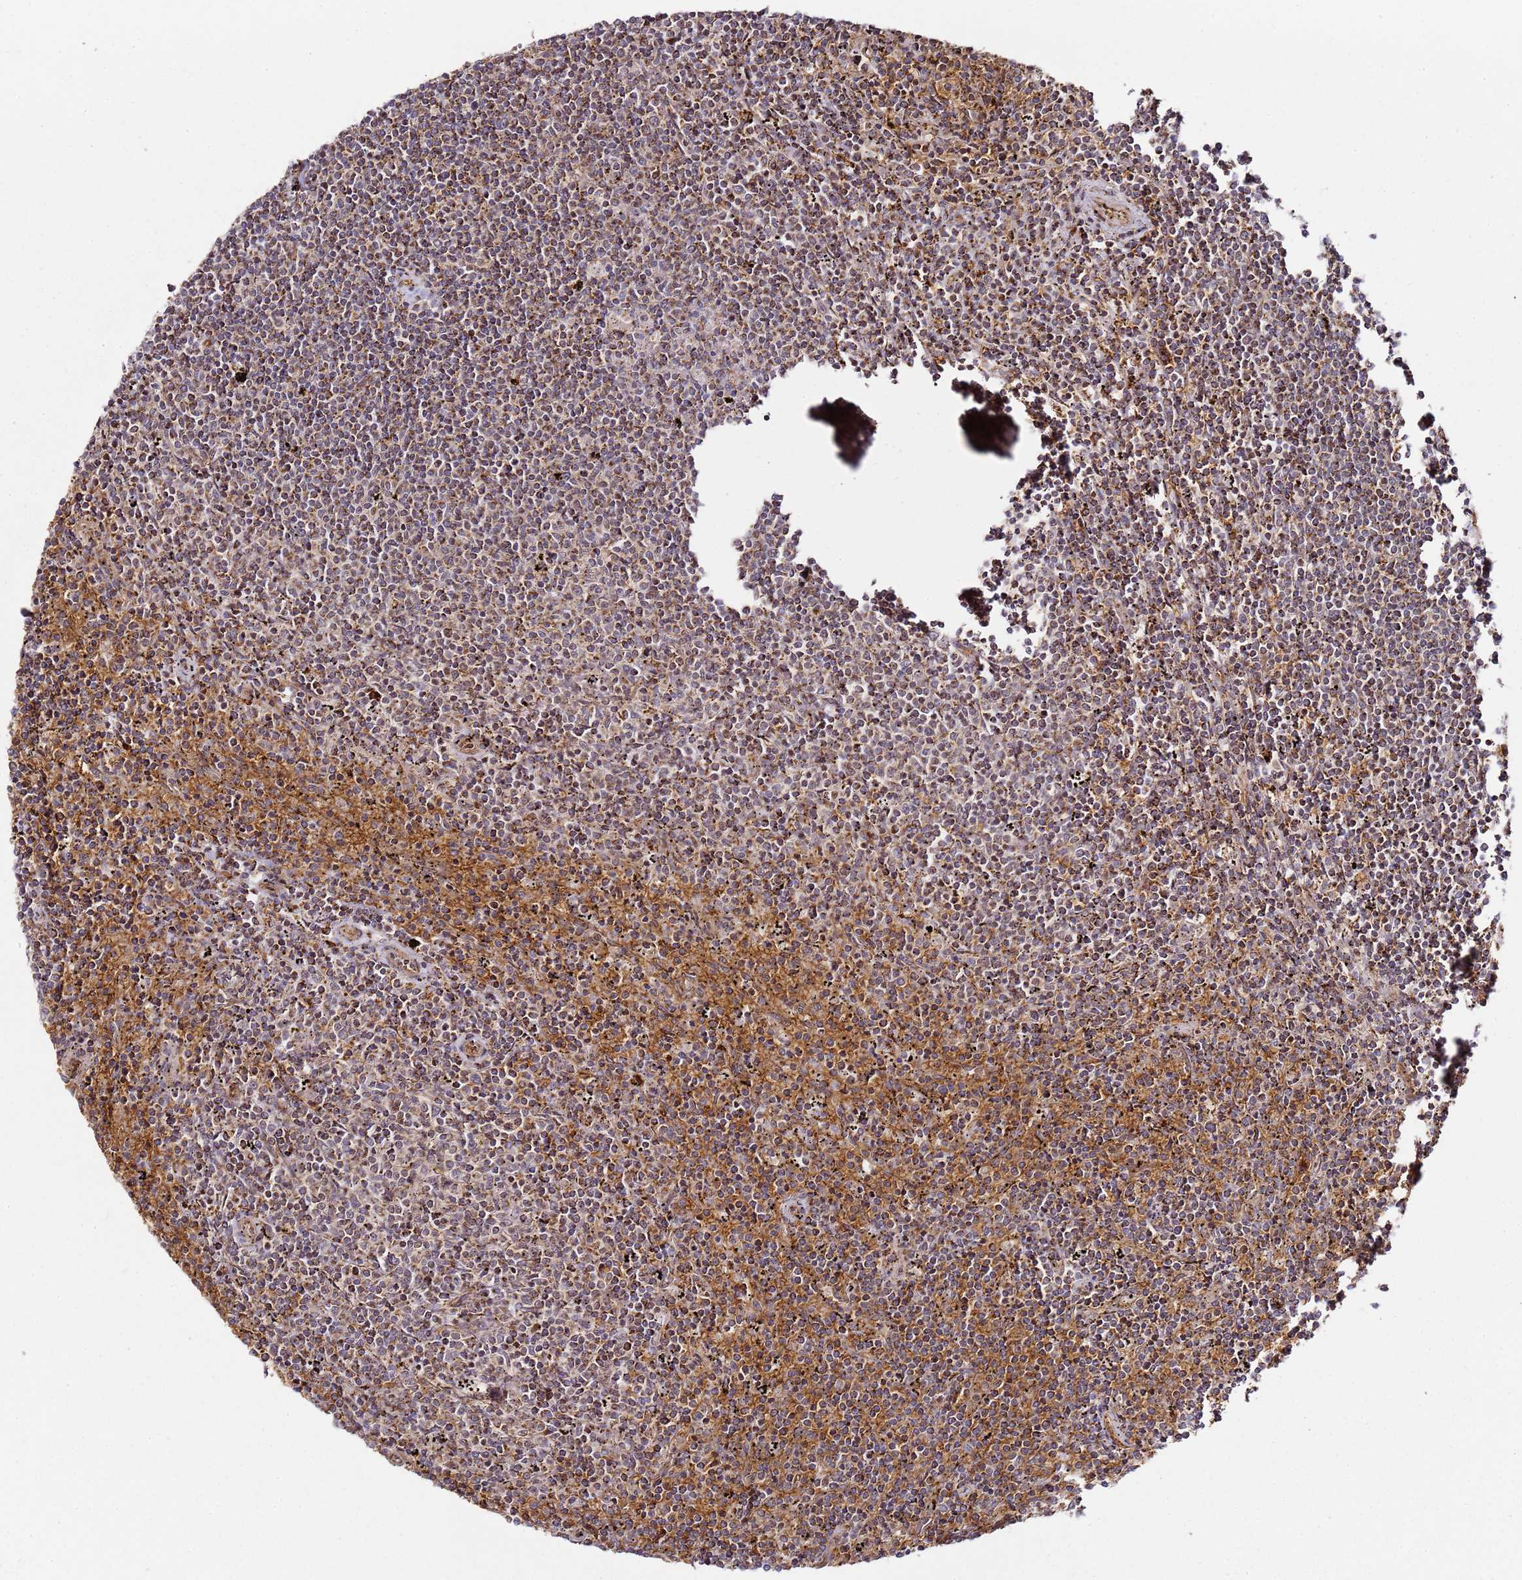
{"staining": {"intensity": "strong", "quantity": ">75%", "location": "cytoplasmic/membranous"}, "tissue": "lymphoma", "cell_type": "Tumor cells", "image_type": "cancer", "snomed": [{"axis": "morphology", "description": "Malignant lymphoma, non-Hodgkin's type, Low grade"}, {"axis": "topography", "description": "Spleen"}], "caption": "High-magnification brightfield microscopy of low-grade malignant lymphoma, non-Hodgkin's type stained with DAB (3,3'-diaminobenzidine) (brown) and counterstained with hematoxylin (blue). tumor cells exhibit strong cytoplasmic/membranous expression is seen in about>75% of cells.", "gene": "TM2D2", "patient": {"sex": "female", "age": 50}}